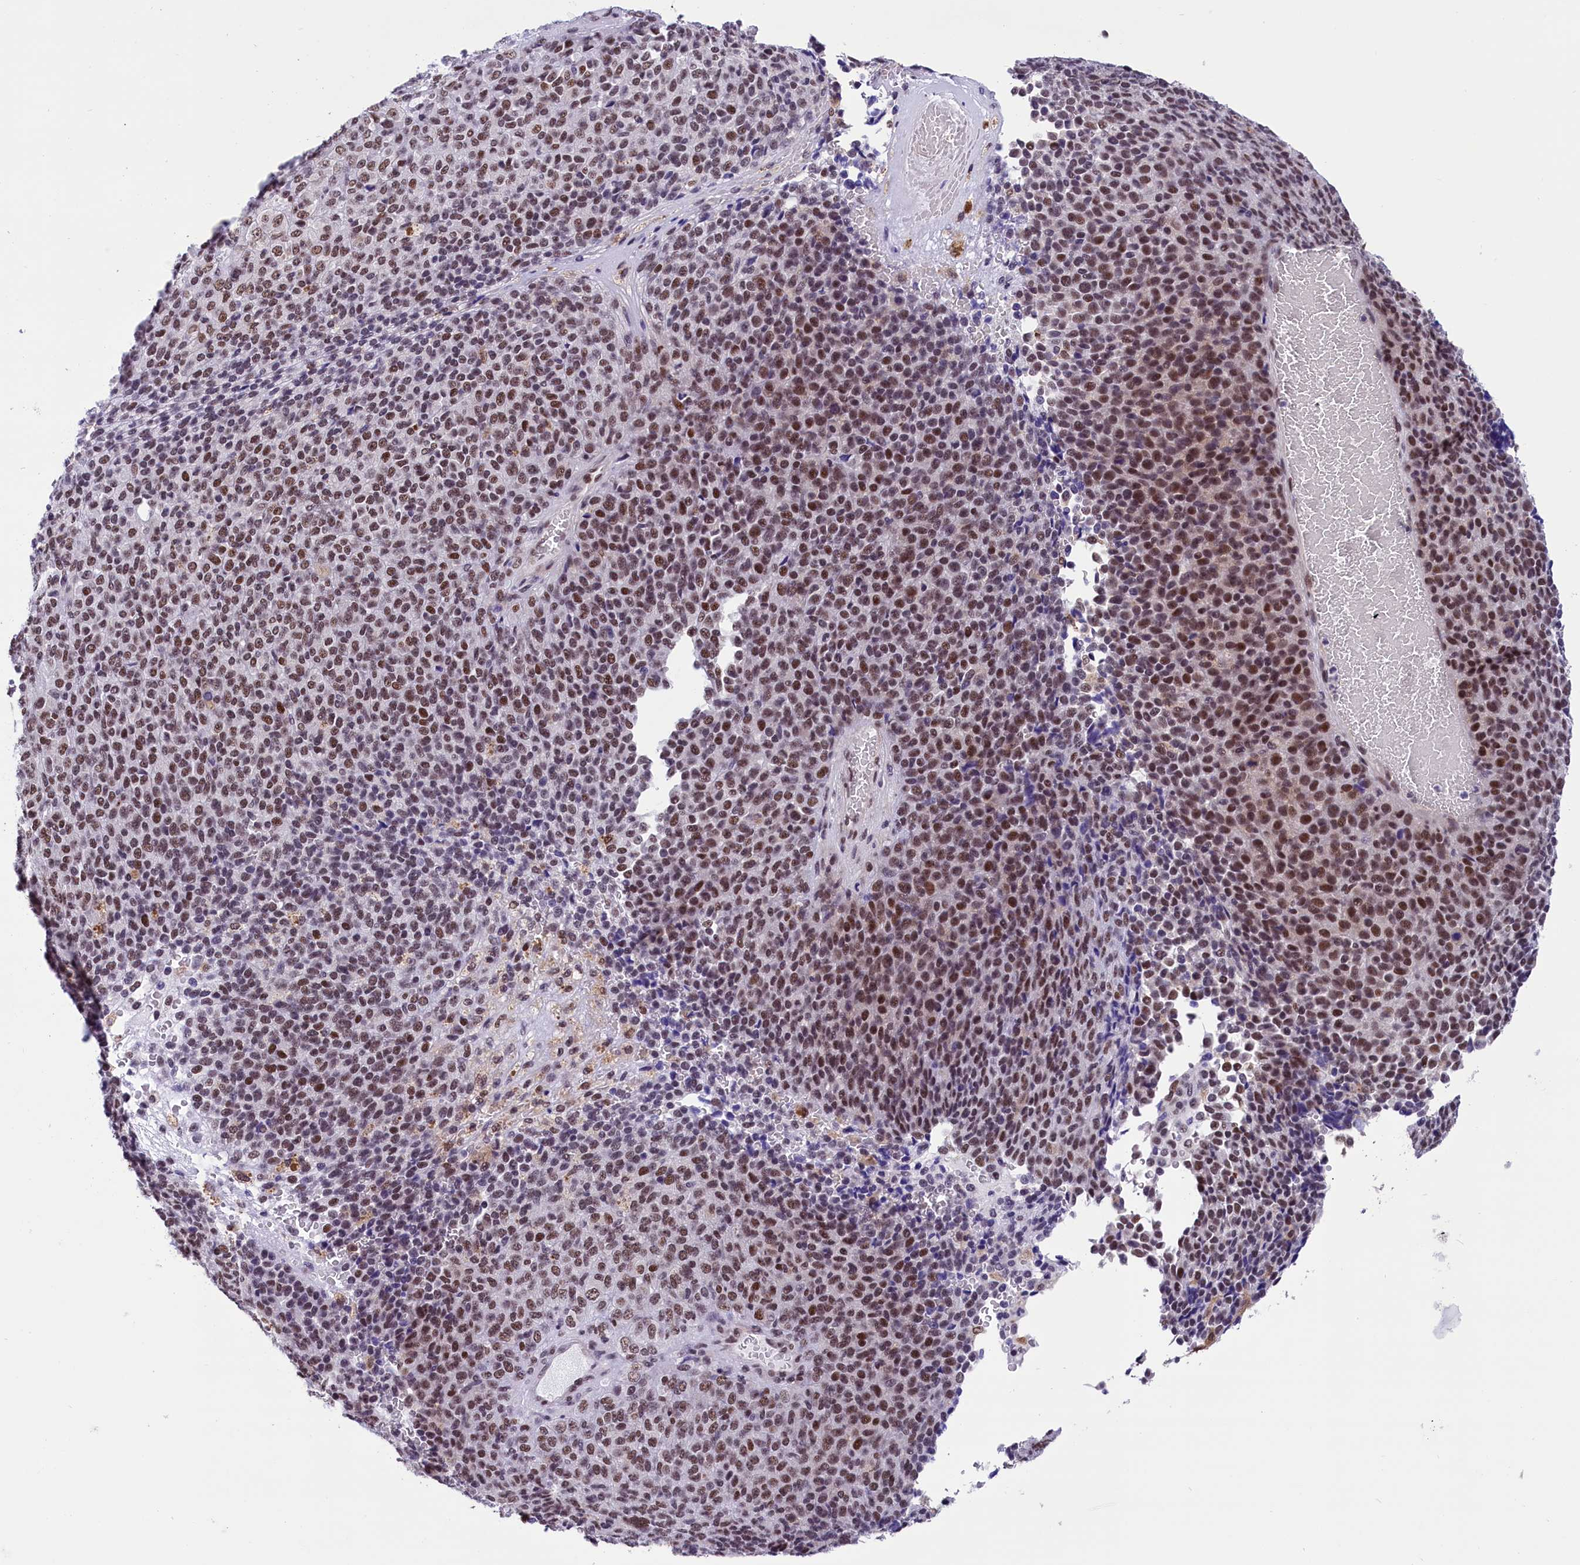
{"staining": {"intensity": "moderate", "quantity": ">75%", "location": "nuclear"}, "tissue": "melanoma", "cell_type": "Tumor cells", "image_type": "cancer", "snomed": [{"axis": "morphology", "description": "Malignant melanoma, Metastatic site"}, {"axis": "topography", "description": "Brain"}], "caption": "IHC of melanoma displays medium levels of moderate nuclear expression in about >75% of tumor cells.", "gene": "CDYL2", "patient": {"sex": "female", "age": 56}}